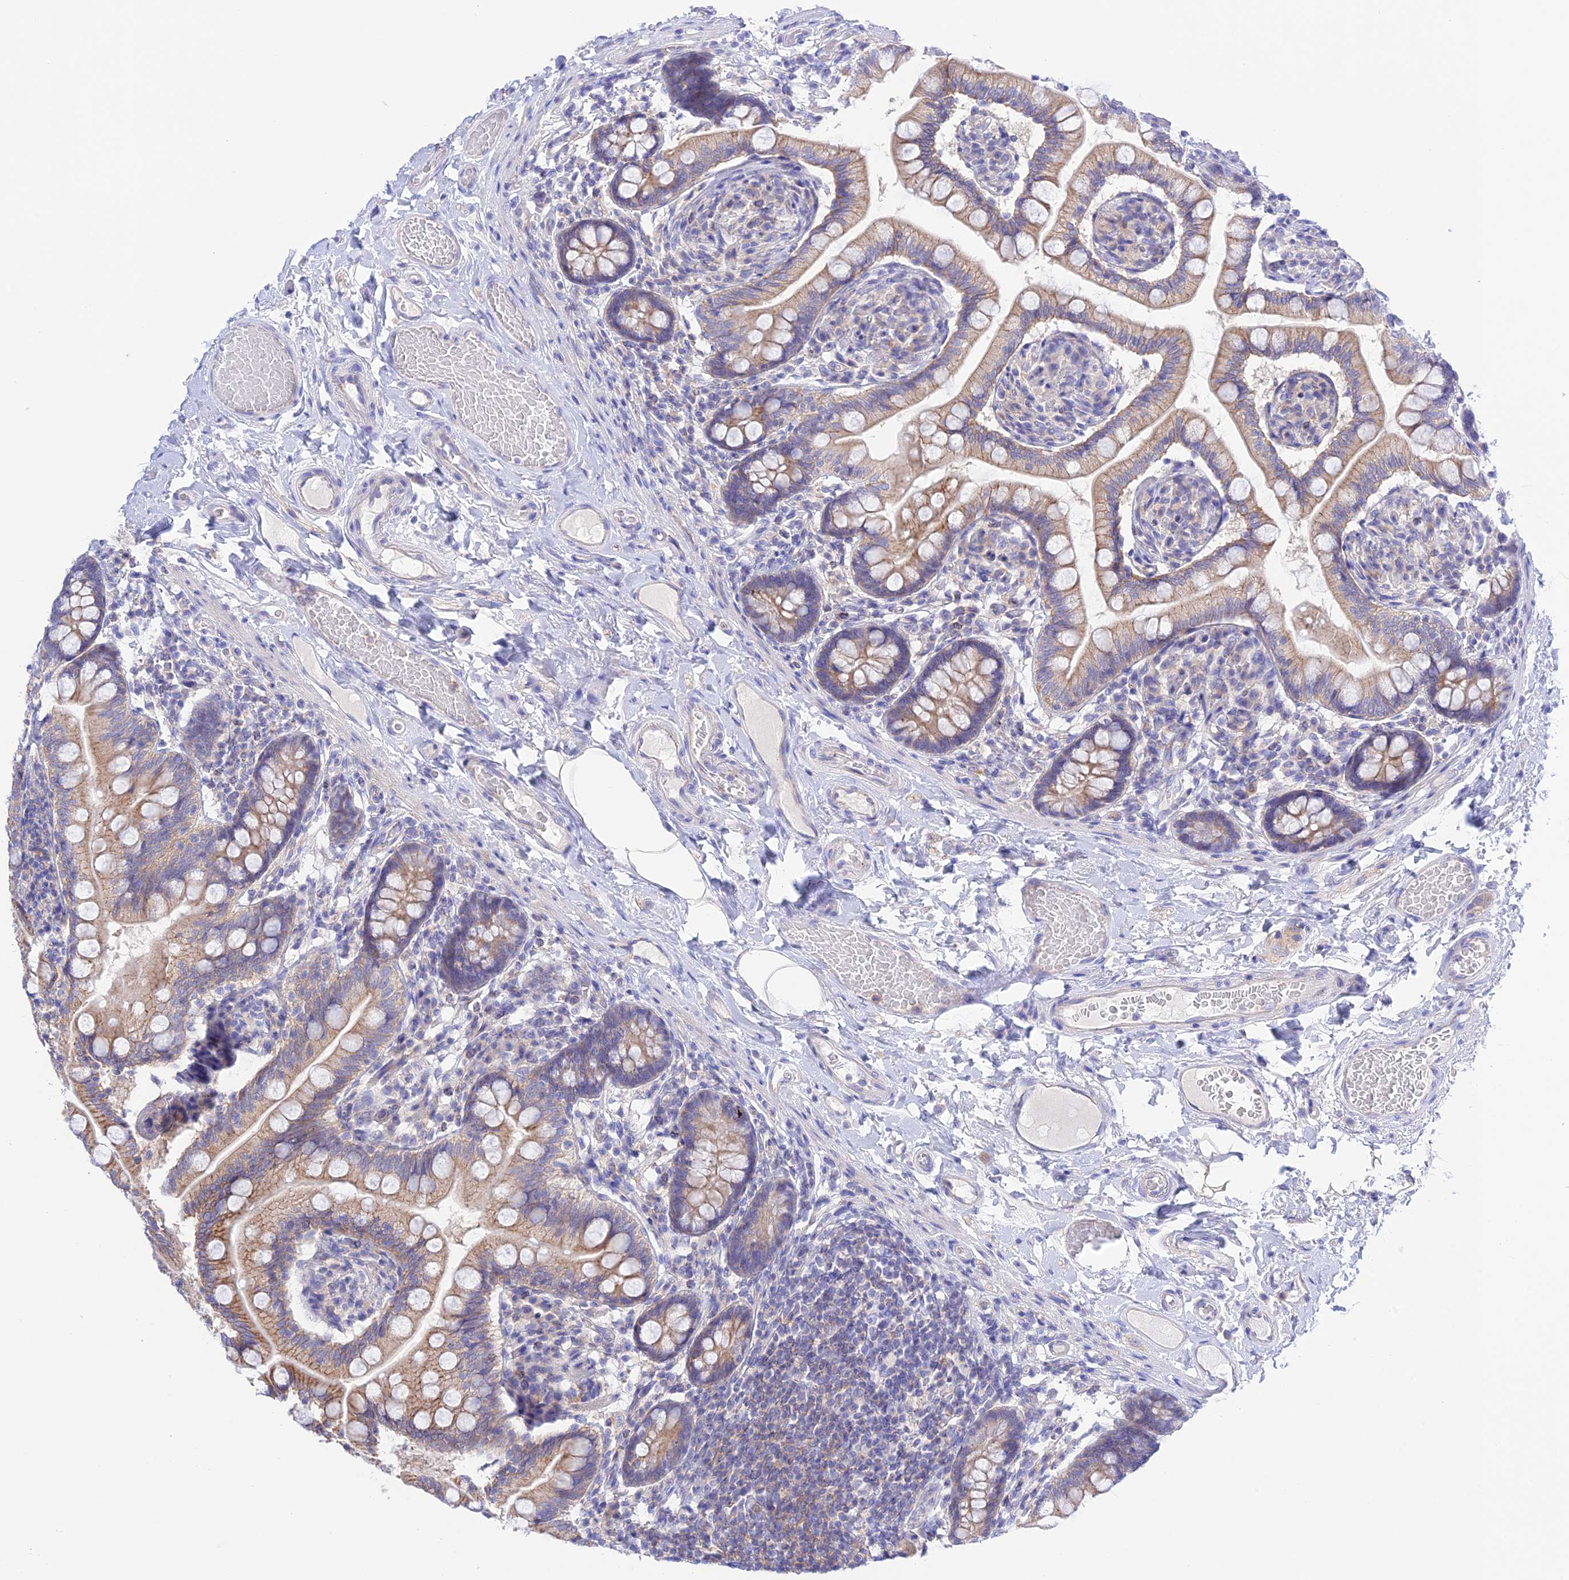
{"staining": {"intensity": "moderate", "quantity": ">75%", "location": "cytoplasmic/membranous"}, "tissue": "small intestine", "cell_type": "Glandular cells", "image_type": "normal", "snomed": [{"axis": "morphology", "description": "Normal tissue, NOS"}, {"axis": "topography", "description": "Small intestine"}], "caption": "The micrograph reveals immunohistochemical staining of normal small intestine. There is moderate cytoplasmic/membranous staining is present in about >75% of glandular cells. (DAB (3,3'-diaminobenzidine) IHC, brown staining for protein, blue staining for nuclei).", "gene": "CHSY3", "patient": {"sex": "female", "age": 64}}